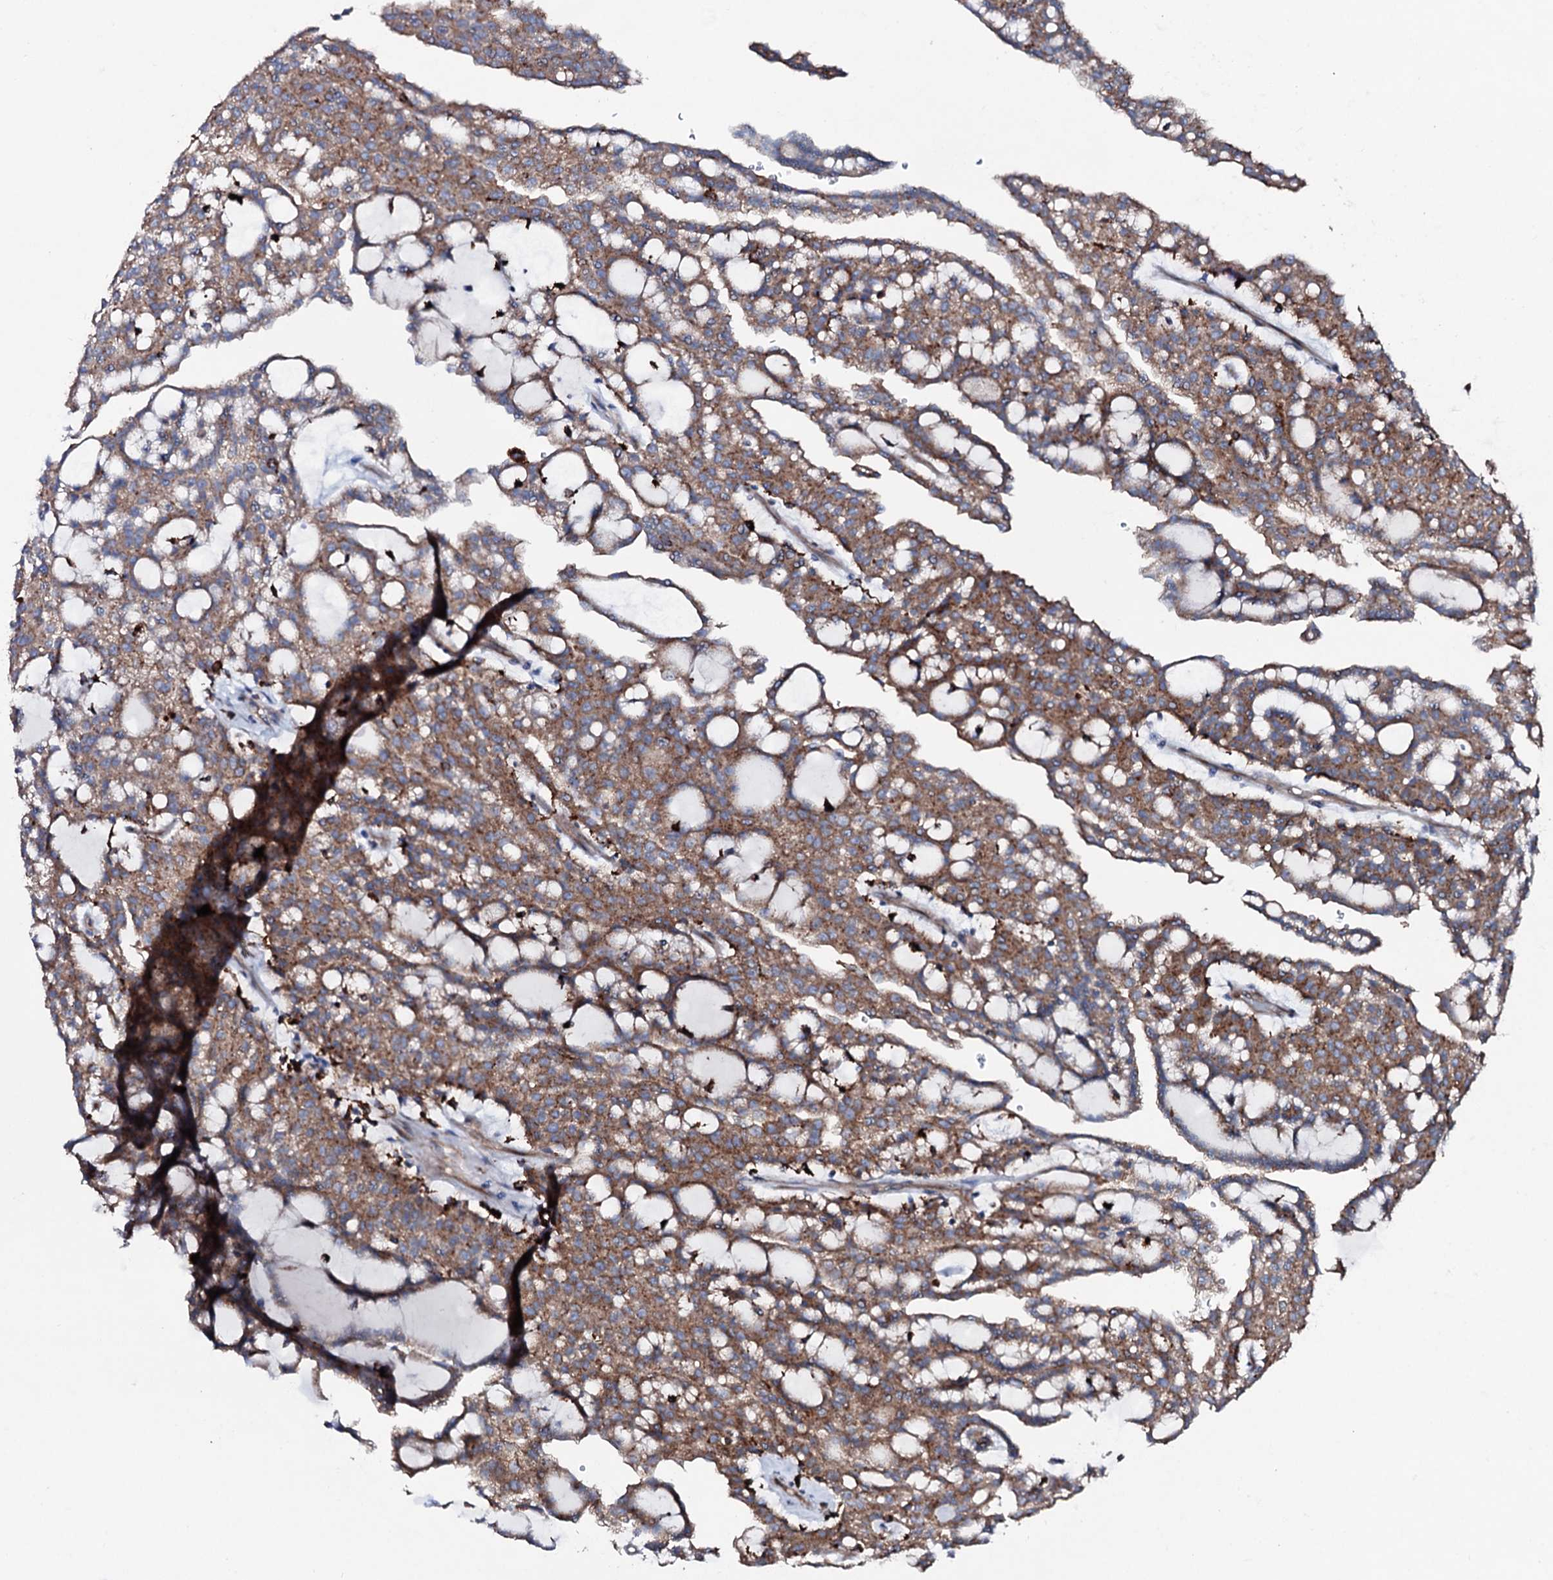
{"staining": {"intensity": "moderate", "quantity": ">75%", "location": "cytoplasmic/membranous"}, "tissue": "renal cancer", "cell_type": "Tumor cells", "image_type": "cancer", "snomed": [{"axis": "morphology", "description": "Adenocarcinoma, NOS"}, {"axis": "topography", "description": "Kidney"}], "caption": "Immunohistochemistry micrograph of neoplastic tissue: human adenocarcinoma (renal) stained using immunohistochemistry reveals medium levels of moderate protein expression localized specifically in the cytoplasmic/membranous of tumor cells, appearing as a cytoplasmic/membranous brown color.", "gene": "P2RX4", "patient": {"sex": "male", "age": 63}}